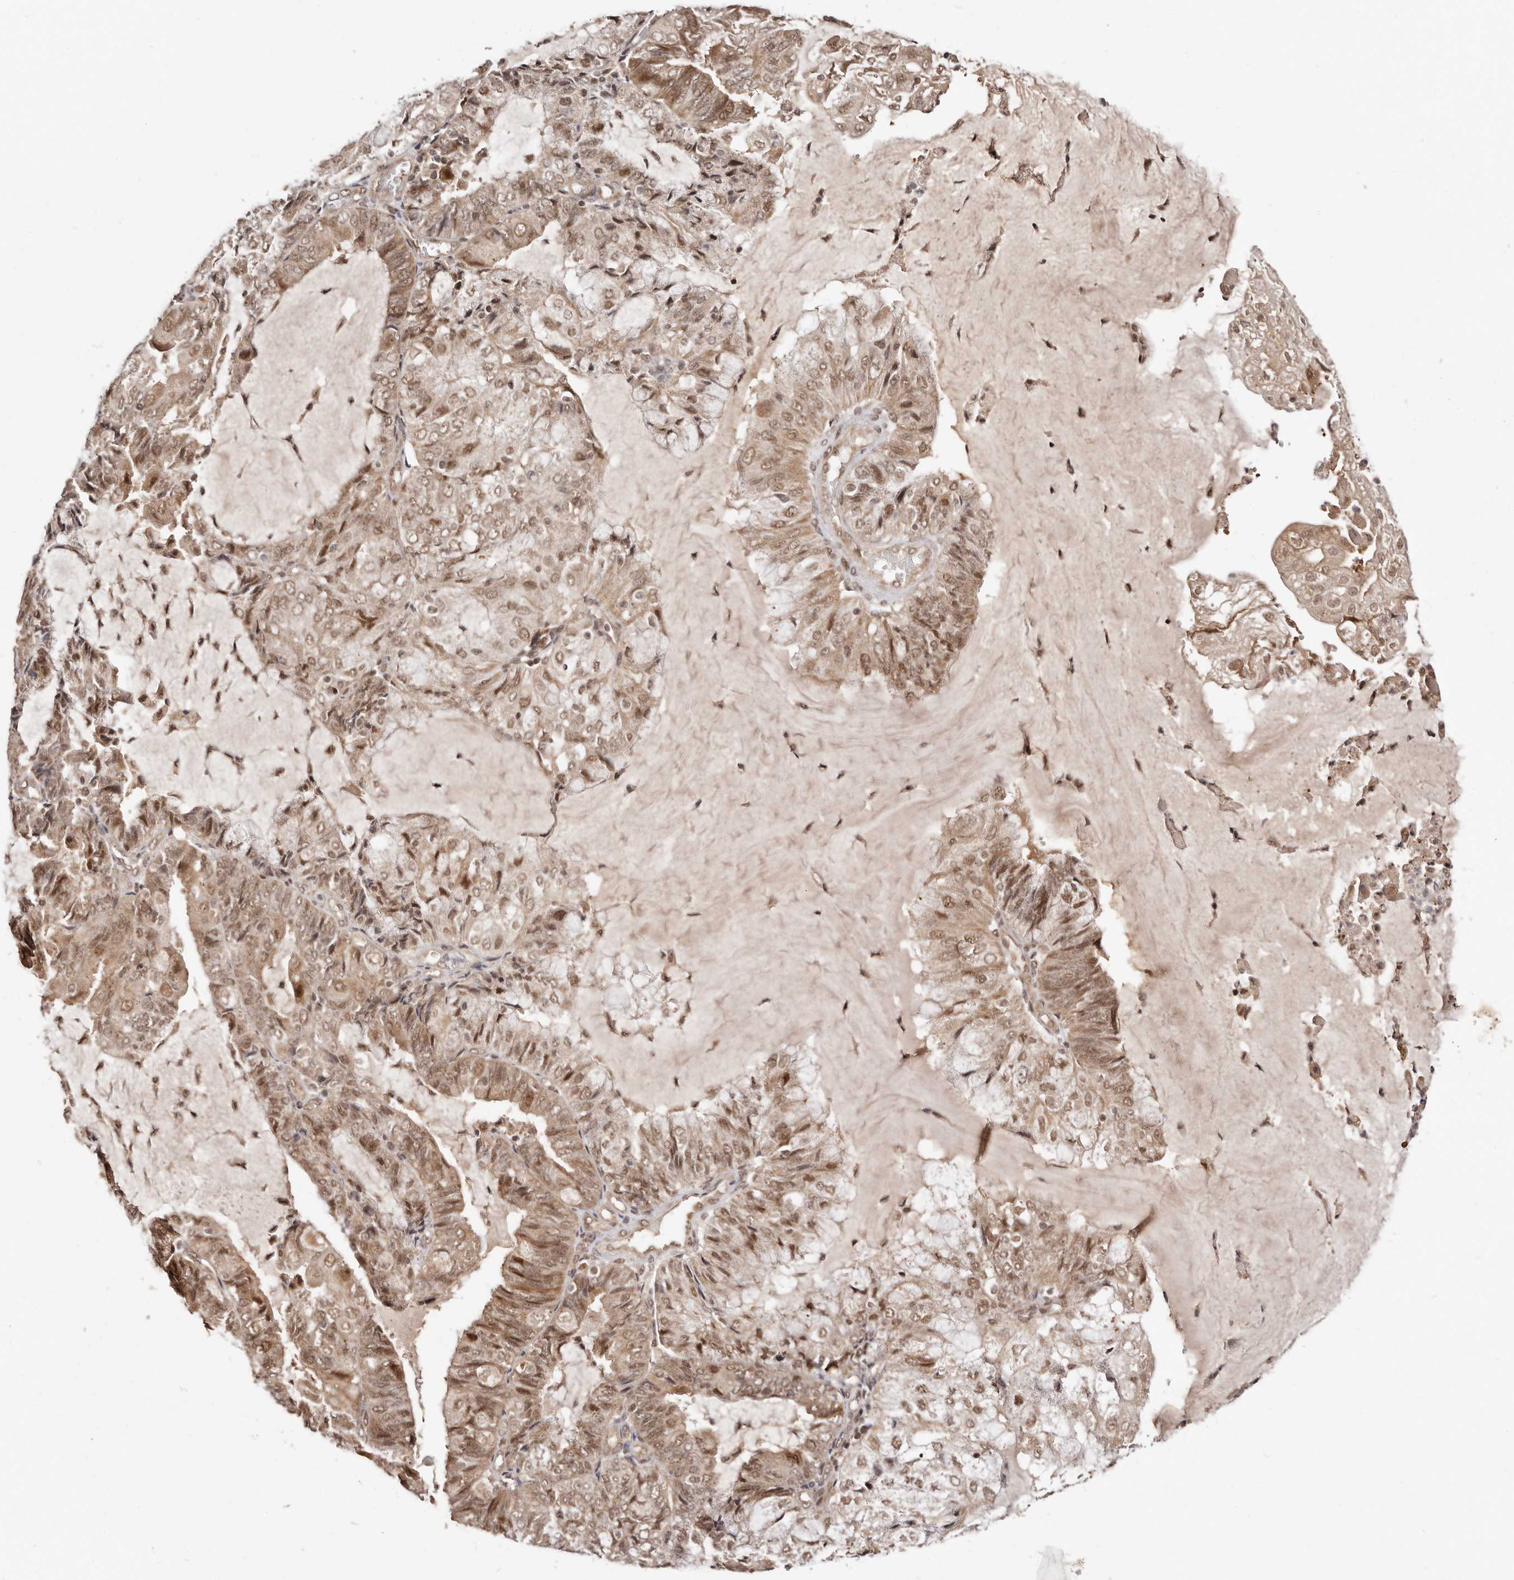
{"staining": {"intensity": "moderate", "quantity": ">75%", "location": "cytoplasmic/membranous,nuclear"}, "tissue": "endometrial cancer", "cell_type": "Tumor cells", "image_type": "cancer", "snomed": [{"axis": "morphology", "description": "Adenocarcinoma, NOS"}, {"axis": "topography", "description": "Endometrium"}], "caption": "Immunohistochemical staining of human endometrial adenocarcinoma exhibits medium levels of moderate cytoplasmic/membranous and nuclear staining in approximately >75% of tumor cells.", "gene": "MED8", "patient": {"sex": "female", "age": 81}}